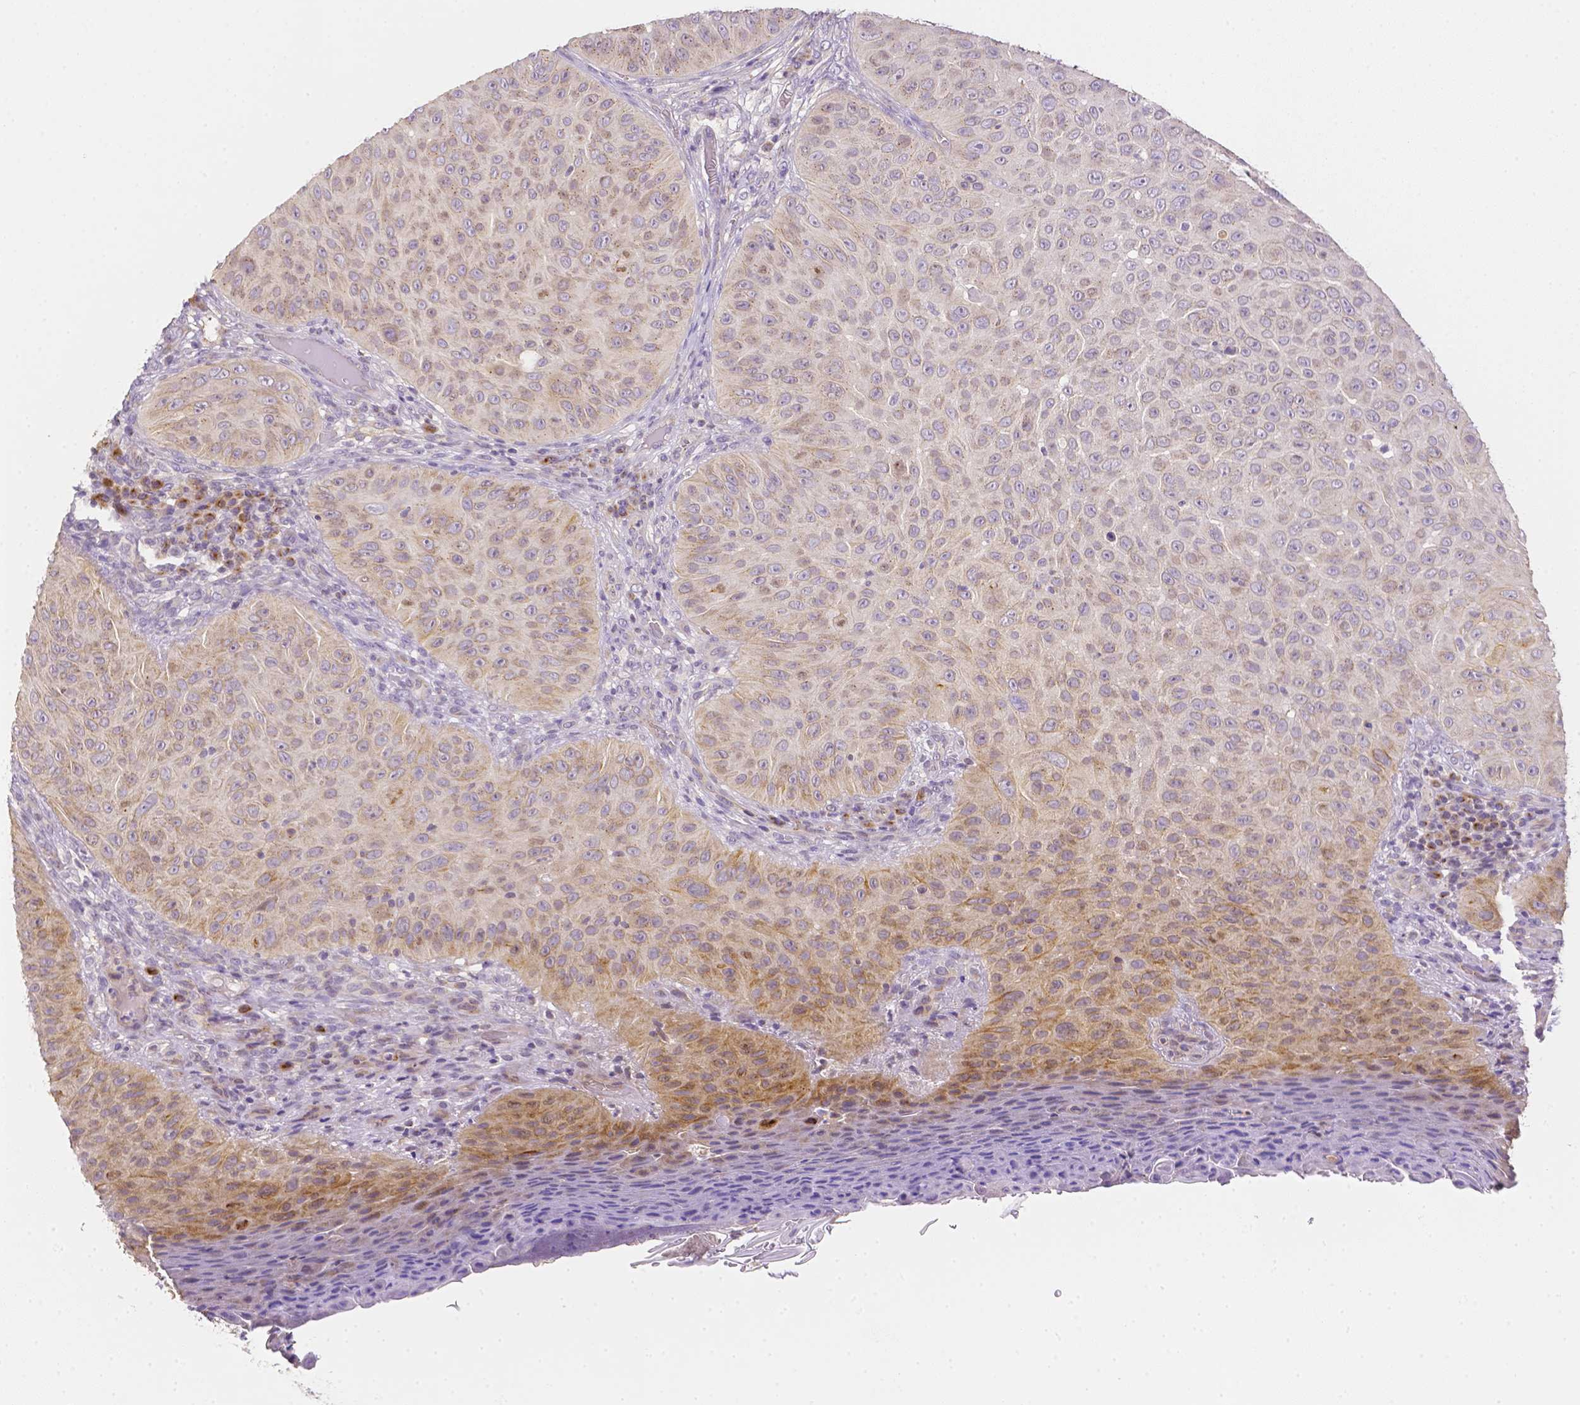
{"staining": {"intensity": "moderate", "quantity": "<25%", "location": "cytoplasmic/membranous"}, "tissue": "skin cancer", "cell_type": "Tumor cells", "image_type": "cancer", "snomed": [{"axis": "morphology", "description": "Squamous cell carcinoma, NOS"}, {"axis": "topography", "description": "Skin"}], "caption": "Moderate cytoplasmic/membranous staining for a protein is present in about <25% of tumor cells of skin squamous cell carcinoma using IHC.", "gene": "C10orf67", "patient": {"sex": "male", "age": 82}}